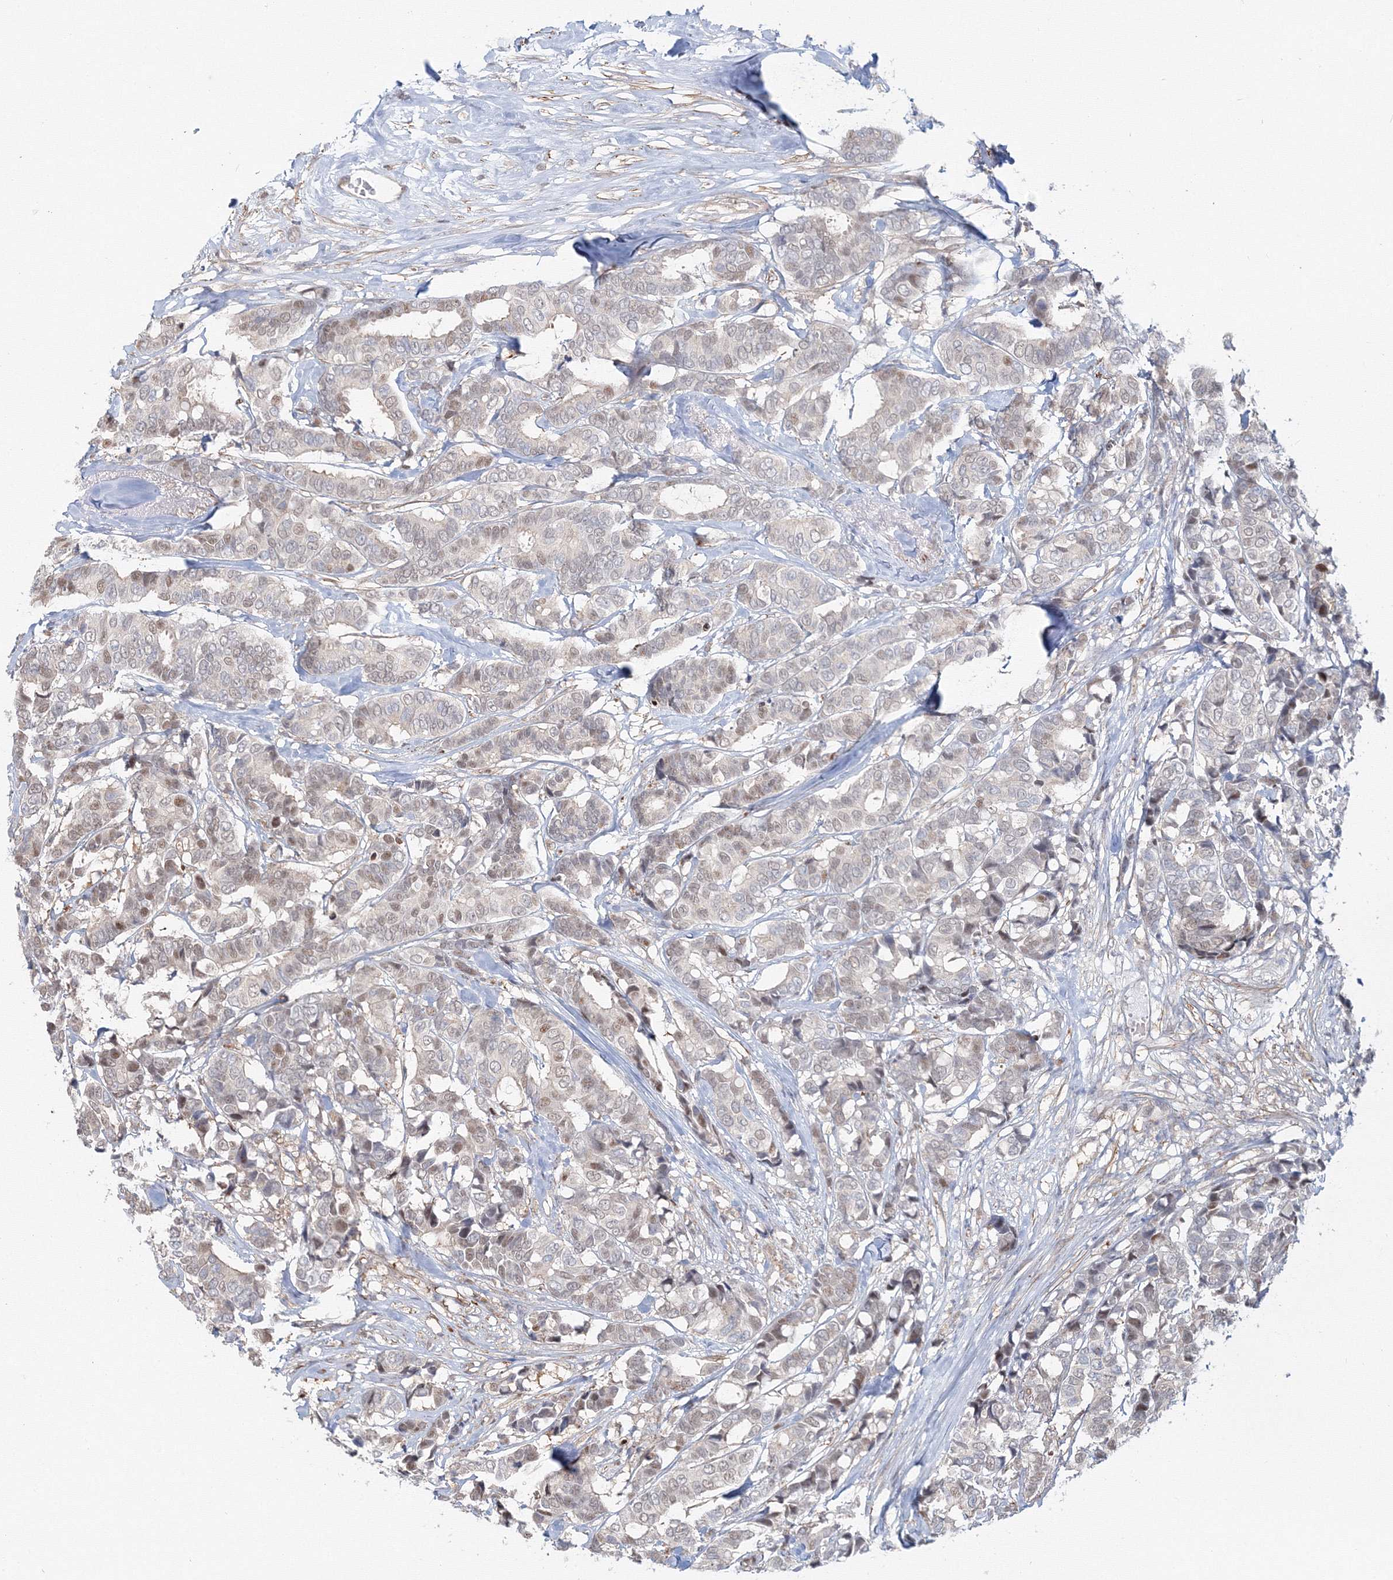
{"staining": {"intensity": "weak", "quantity": "25%-75%", "location": "nuclear"}, "tissue": "breast cancer", "cell_type": "Tumor cells", "image_type": "cancer", "snomed": [{"axis": "morphology", "description": "Duct carcinoma"}, {"axis": "topography", "description": "Breast"}], "caption": "Human breast cancer (intraductal carcinoma) stained with a protein marker displays weak staining in tumor cells.", "gene": "ARHGAP21", "patient": {"sex": "female", "age": 87}}